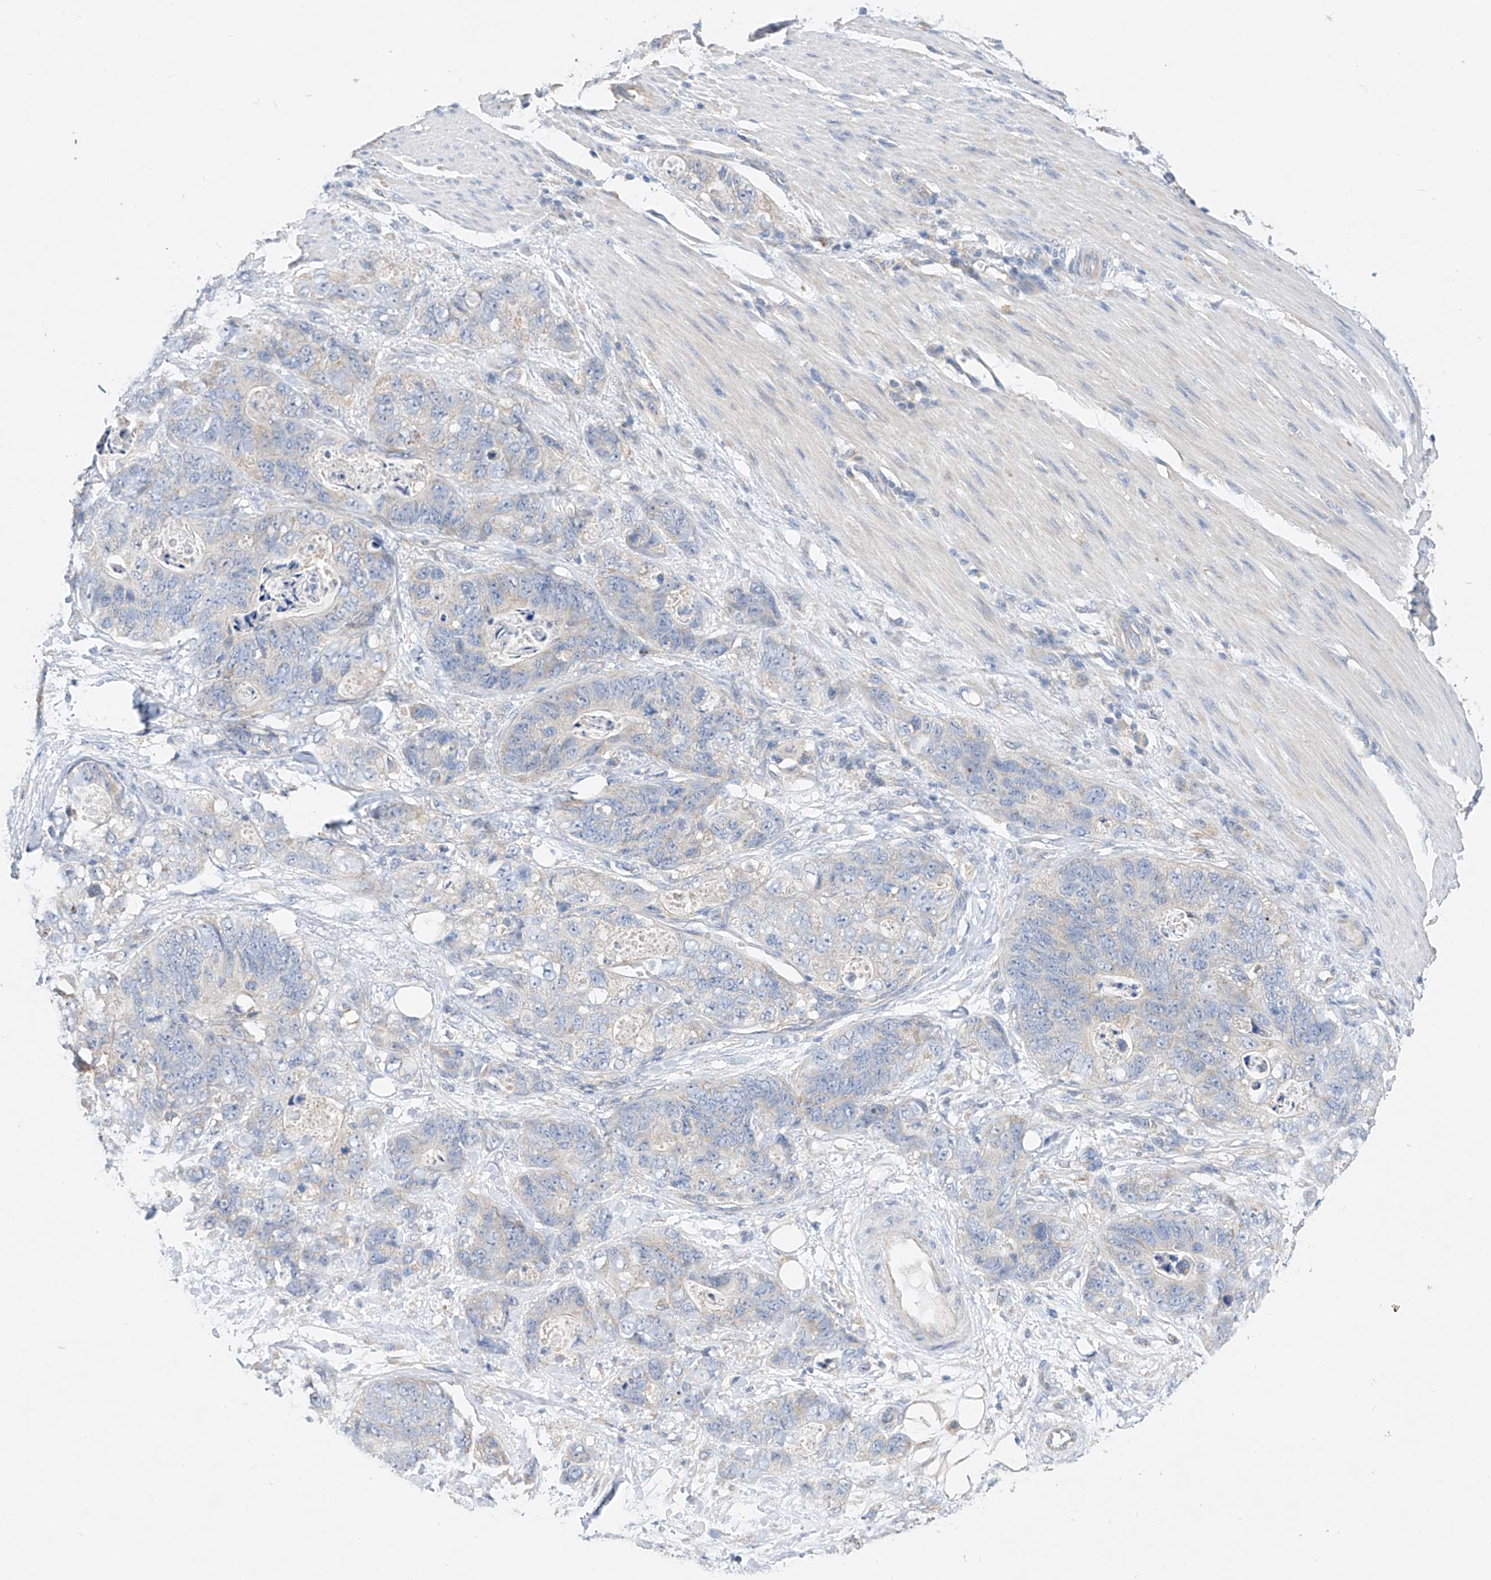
{"staining": {"intensity": "negative", "quantity": "none", "location": "none"}, "tissue": "stomach cancer", "cell_type": "Tumor cells", "image_type": "cancer", "snomed": [{"axis": "morphology", "description": "Normal tissue, NOS"}, {"axis": "morphology", "description": "Adenocarcinoma, NOS"}, {"axis": "topography", "description": "Stomach"}], "caption": "Tumor cells are negative for protein expression in human stomach cancer. (DAB immunohistochemistry (IHC) visualized using brightfield microscopy, high magnification).", "gene": "AMD1", "patient": {"sex": "female", "age": 89}}